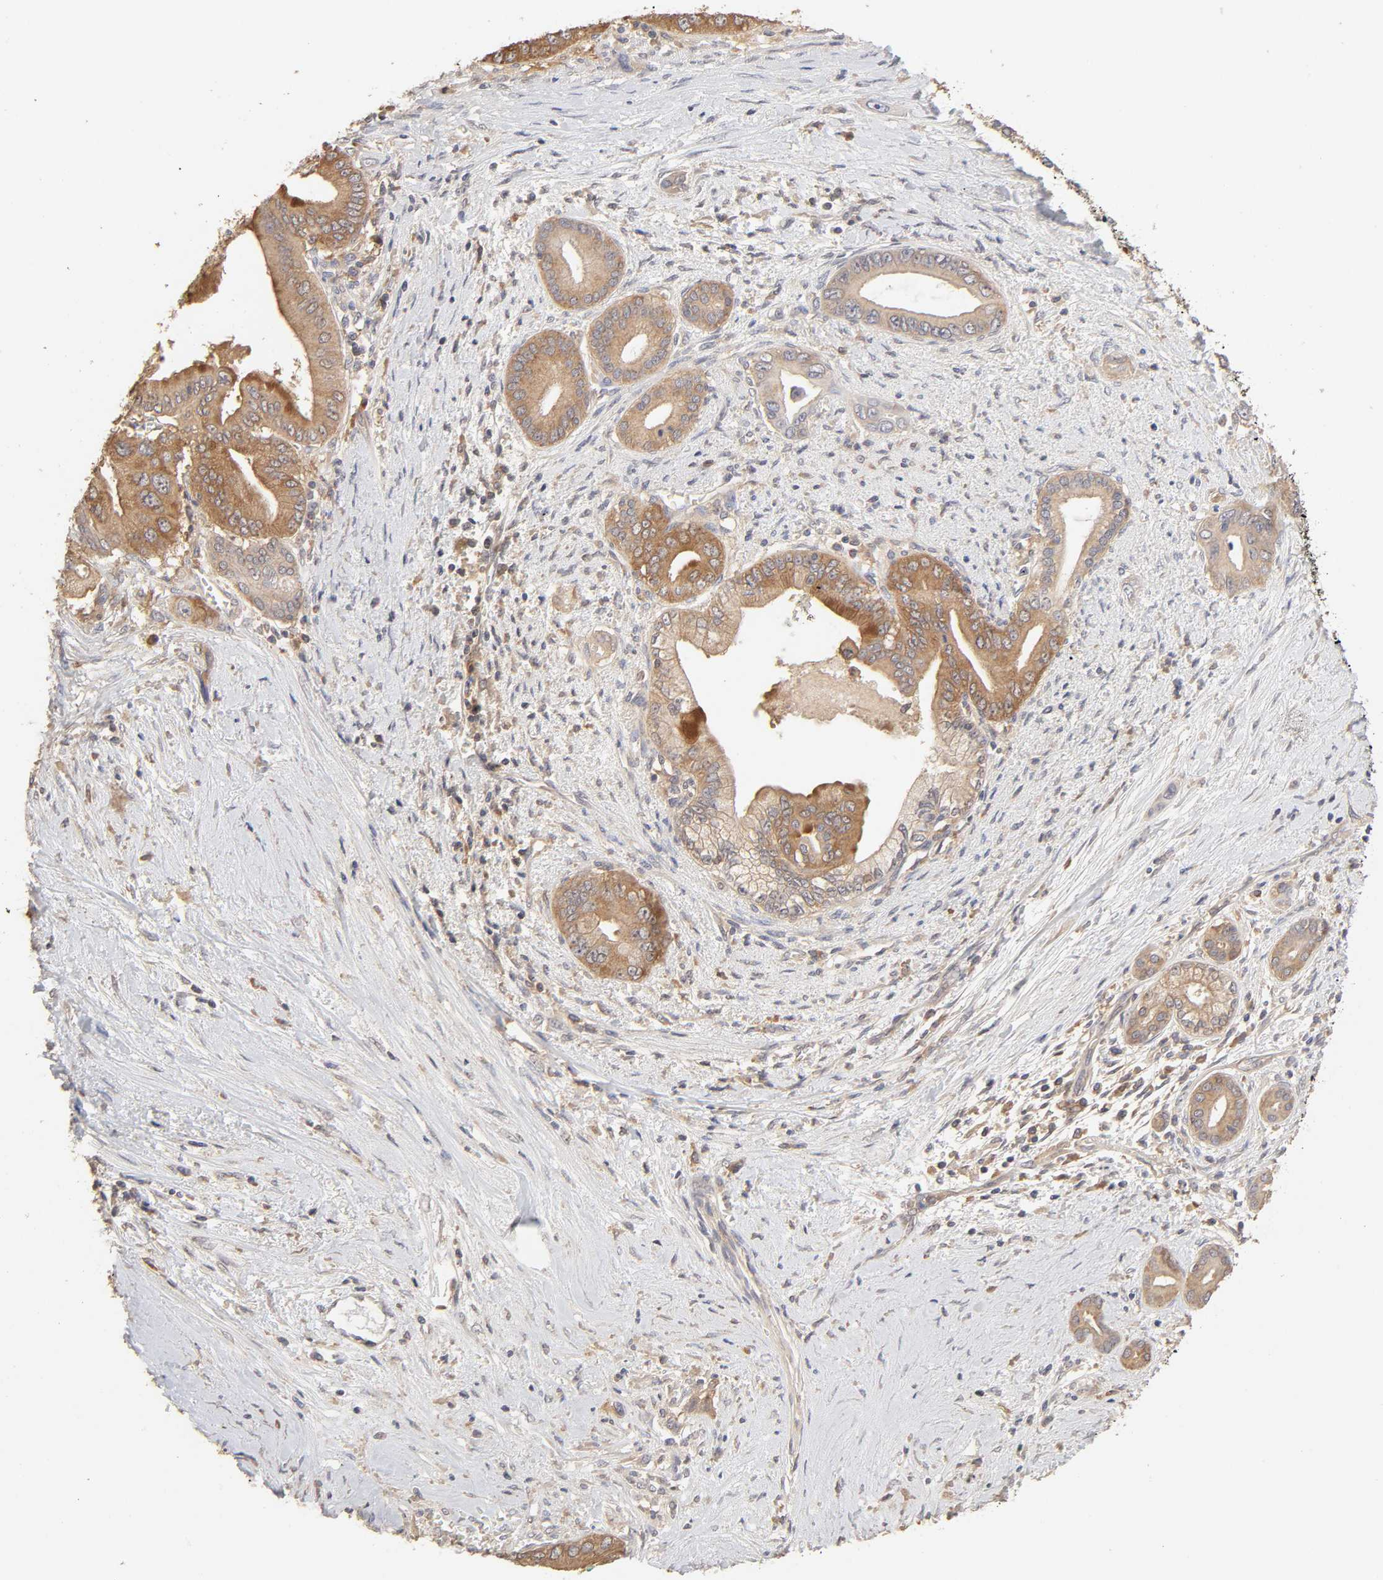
{"staining": {"intensity": "moderate", "quantity": ">75%", "location": "cytoplasmic/membranous"}, "tissue": "pancreatic cancer", "cell_type": "Tumor cells", "image_type": "cancer", "snomed": [{"axis": "morphology", "description": "Adenocarcinoma, NOS"}, {"axis": "topography", "description": "Pancreas"}], "caption": "The immunohistochemical stain shows moderate cytoplasmic/membranous expression in tumor cells of pancreatic cancer tissue.", "gene": "AP1G2", "patient": {"sex": "male", "age": 59}}